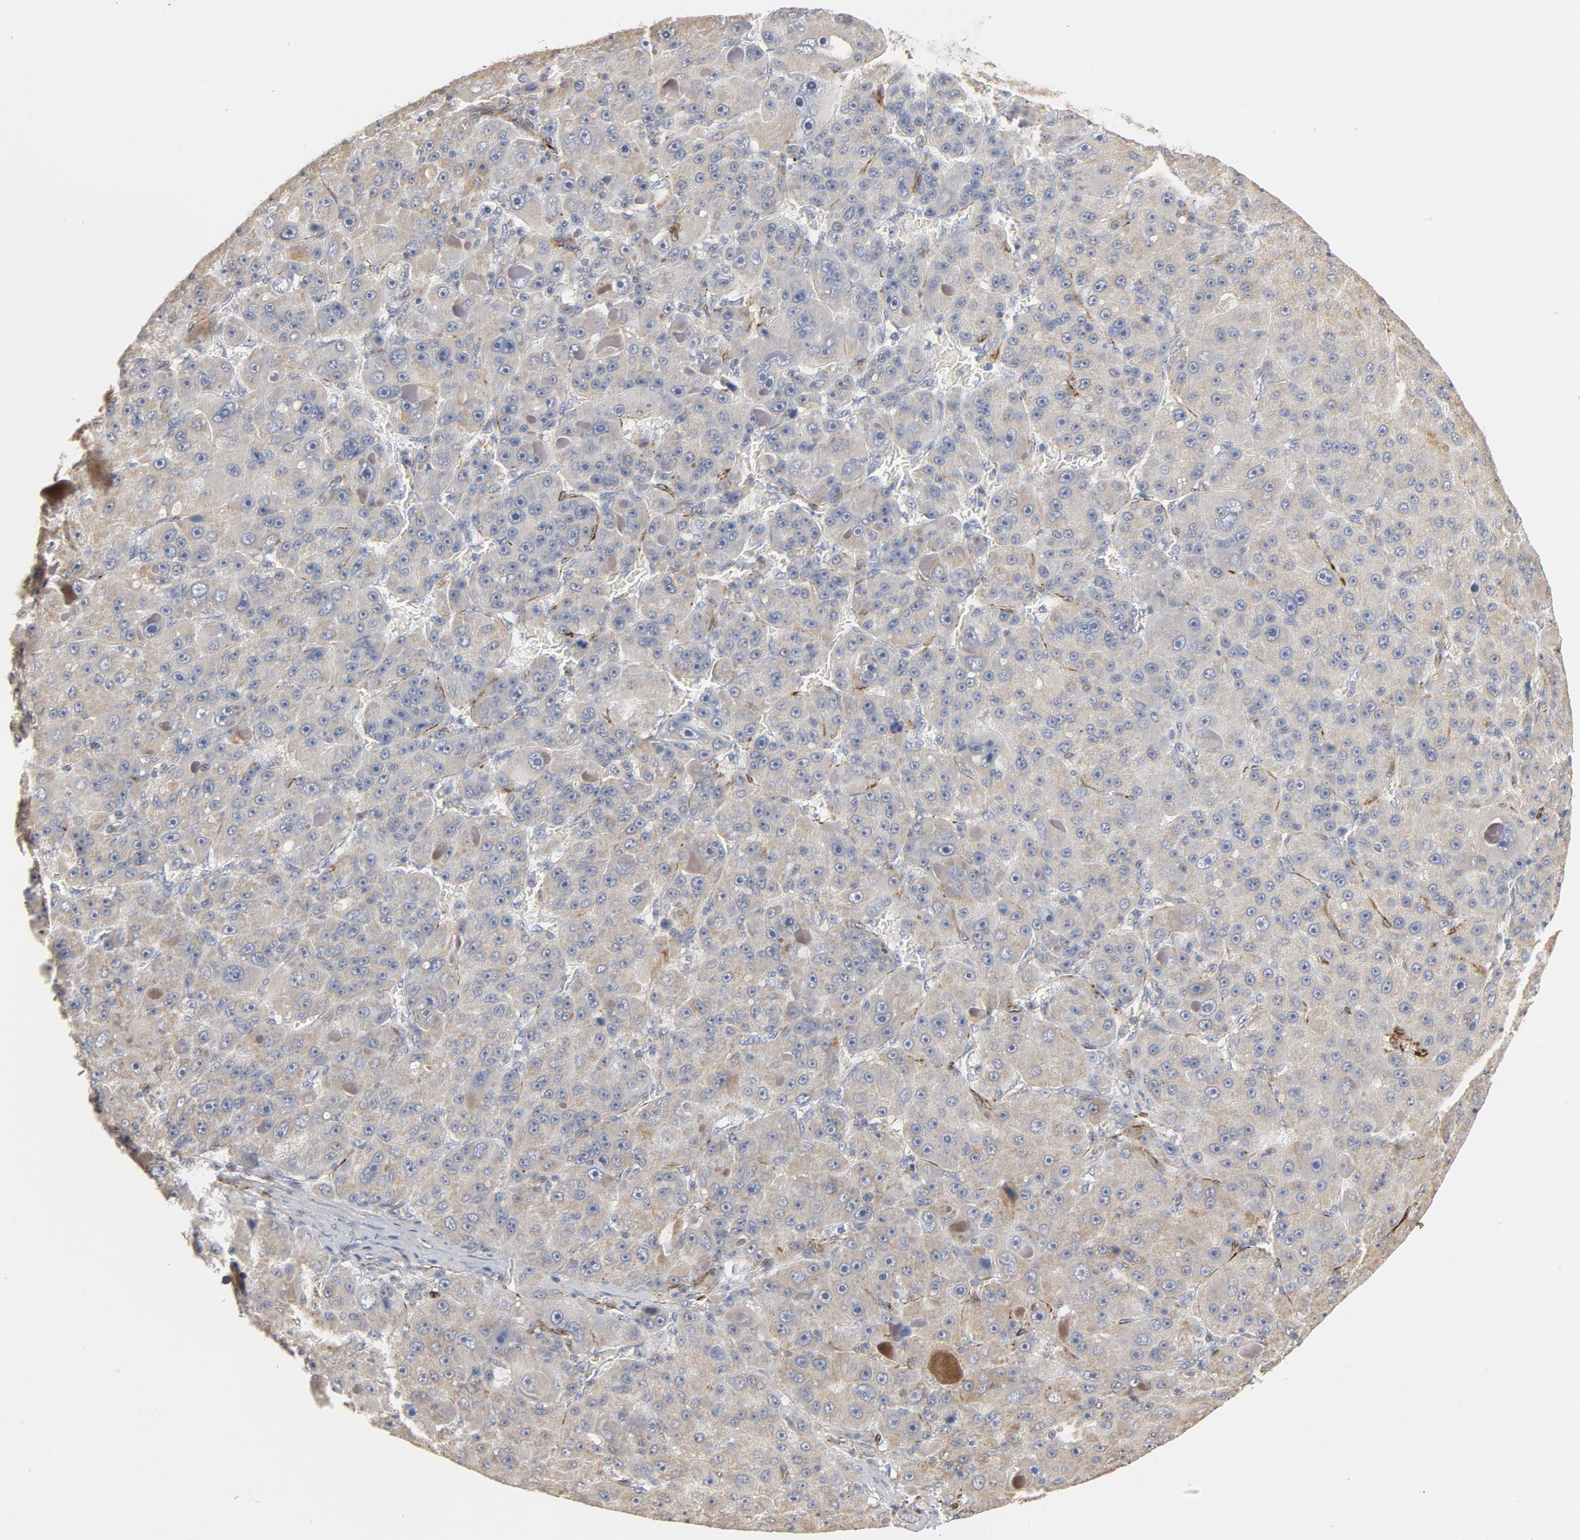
{"staining": {"intensity": "negative", "quantity": "none", "location": "none"}, "tissue": "liver cancer", "cell_type": "Tumor cells", "image_type": "cancer", "snomed": [{"axis": "morphology", "description": "Carcinoma, Hepatocellular, NOS"}, {"axis": "topography", "description": "Liver"}], "caption": "Immunohistochemistry image of neoplastic tissue: liver cancer (hepatocellular carcinoma) stained with DAB (3,3'-diaminobenzidine) reveals no significant protein positivity in tumor cells.", "gene": "GNG2", "patient": {"sex": "male", "age": 76}}